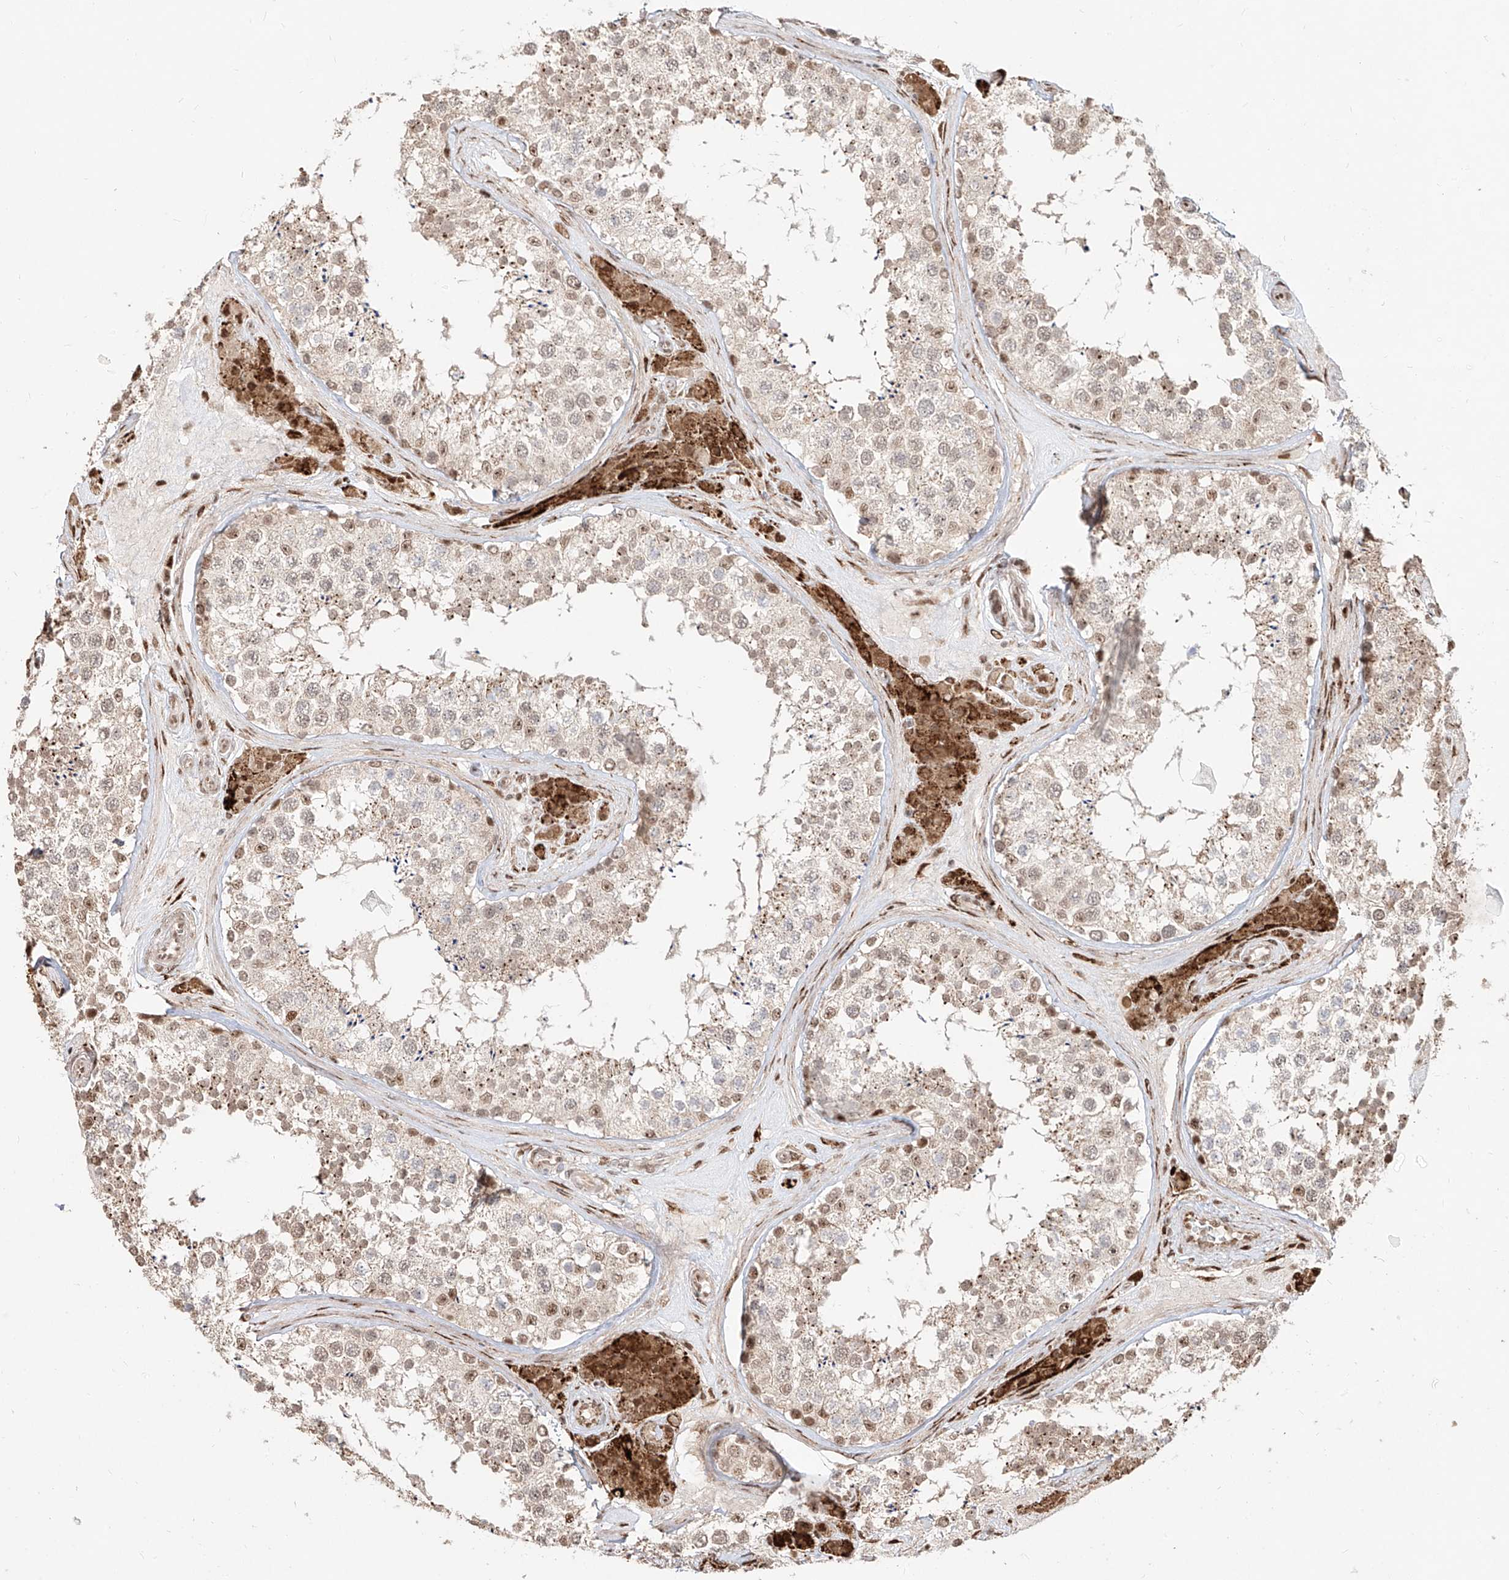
{"staining": {"intensity": "weak", "quantity": ">75%", "location": "cytoplasmic/membranous,nuclear"}, "tissue": "testis", "cell_type": "Cells in seminiferous ducts", "image_type": "normal", "snomed": [{"axis": "morphology", "description": "Normal tissue, NOS"}, {"axis": "topography", "description": "Testis"}], "caption": "Immunohistochemical staining of unremarkable testis displays weak cytoplasmic/membranous,nuclear protein positivity in approximately >75% of cells in seminiferous ducts. (DAB IHC with brightfield microscopy, high magnification).", "gene": "ZNF710", "patient": {"sex": "male", "age": 46}}